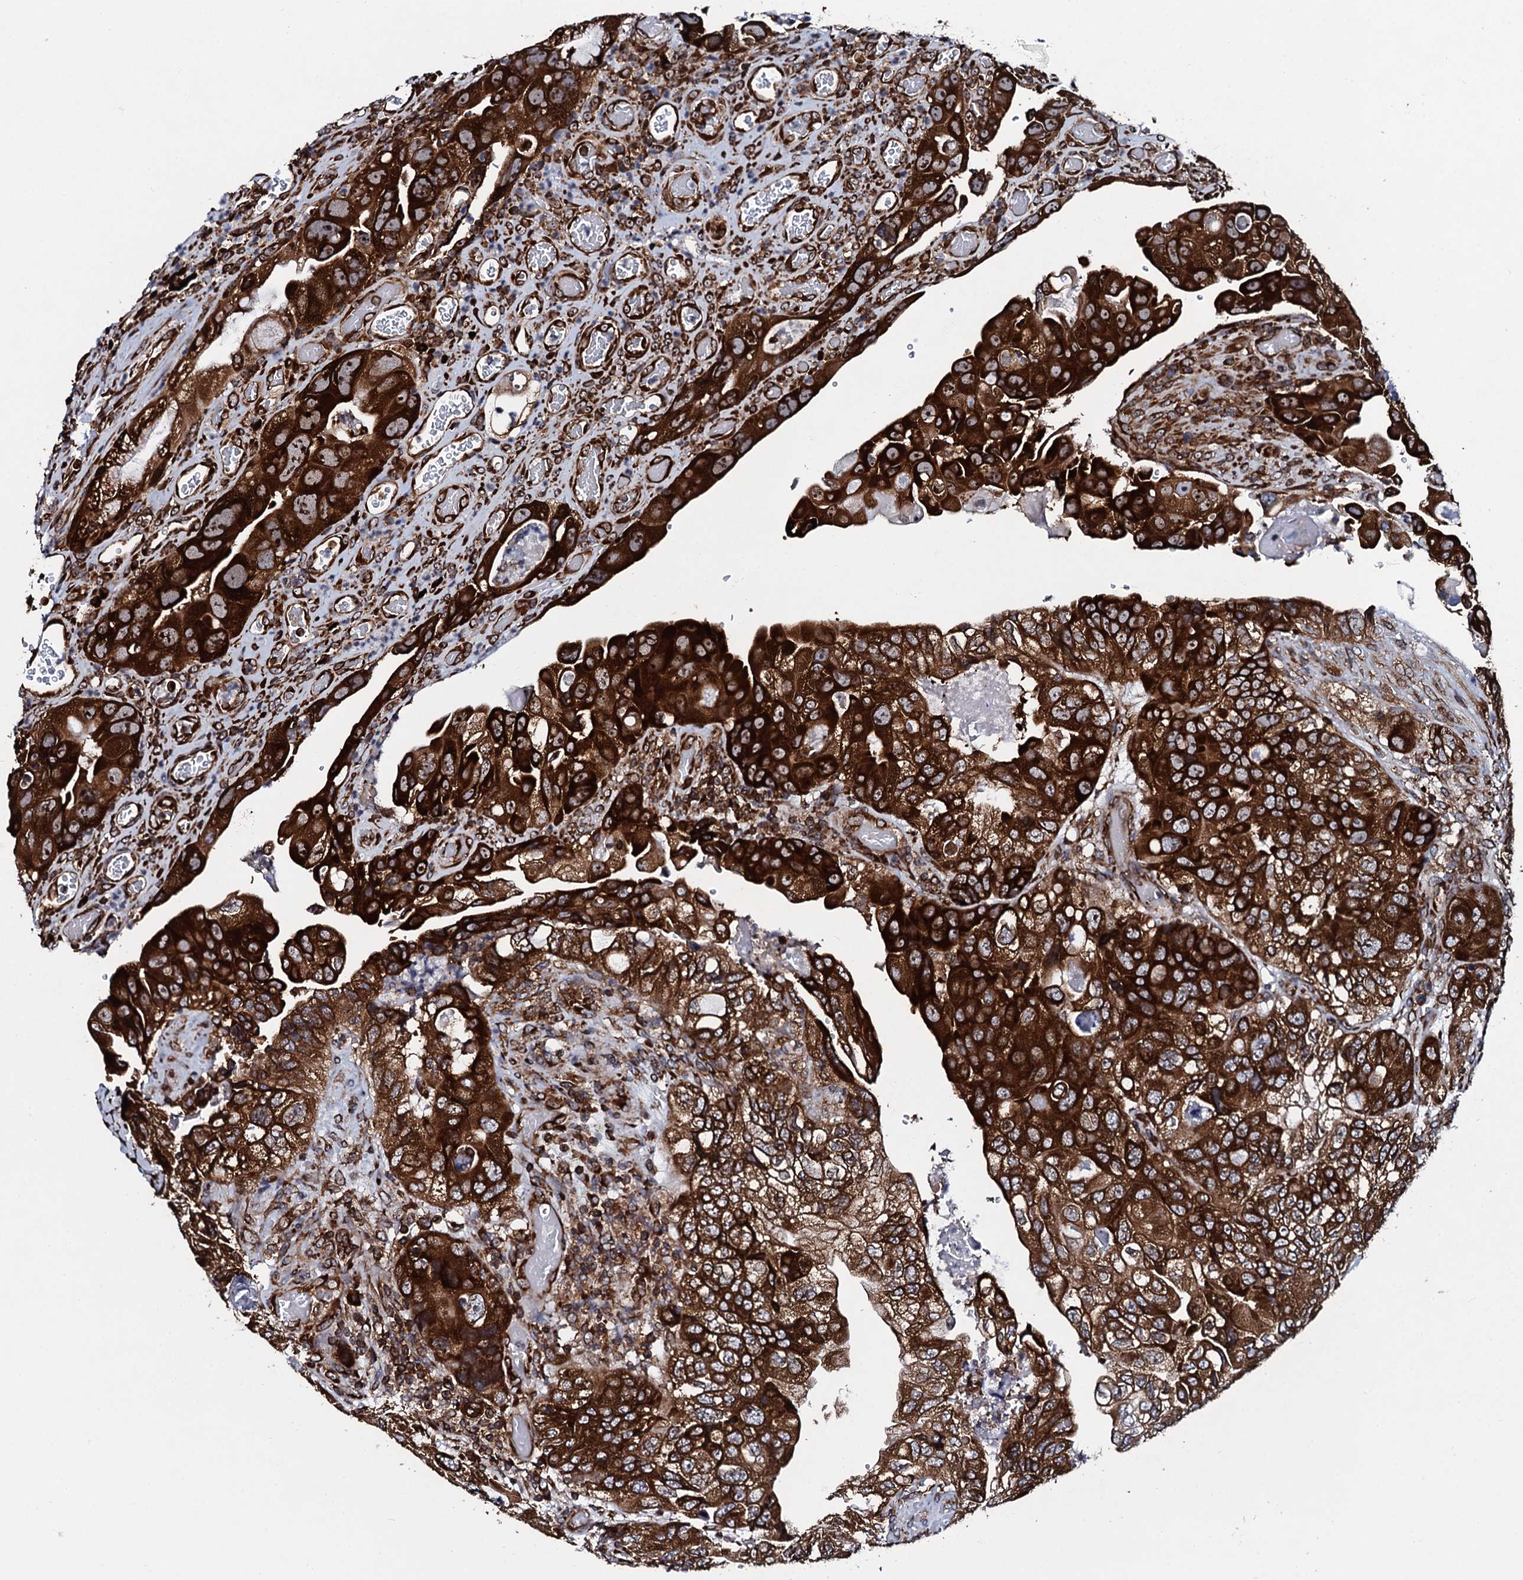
{"staining": {"intensity": "strong", "quantity": ">75%", "location": "cytoplasmic/membranous,nuclear"}, "tissue": "colorectal cancer", "cell_type": "Tumor cells", "image_type": "cancer", "snomed": [{"axis": "morphology", "description": "Adenocarcinoma, NOS"}, {"axis": "topography", "description": "Rectum"}], "caption": "Immunohistochemical staining of human colorectal cancer (adenocarcinoma) reveals high levels of strong cytoplasmic/membranous and nuclear positivity in about >75% of tumor cells. Nuclei are stained in blue.", "gene": "SPTY2D1", "patient": {"sex": "male", "age": 63}}